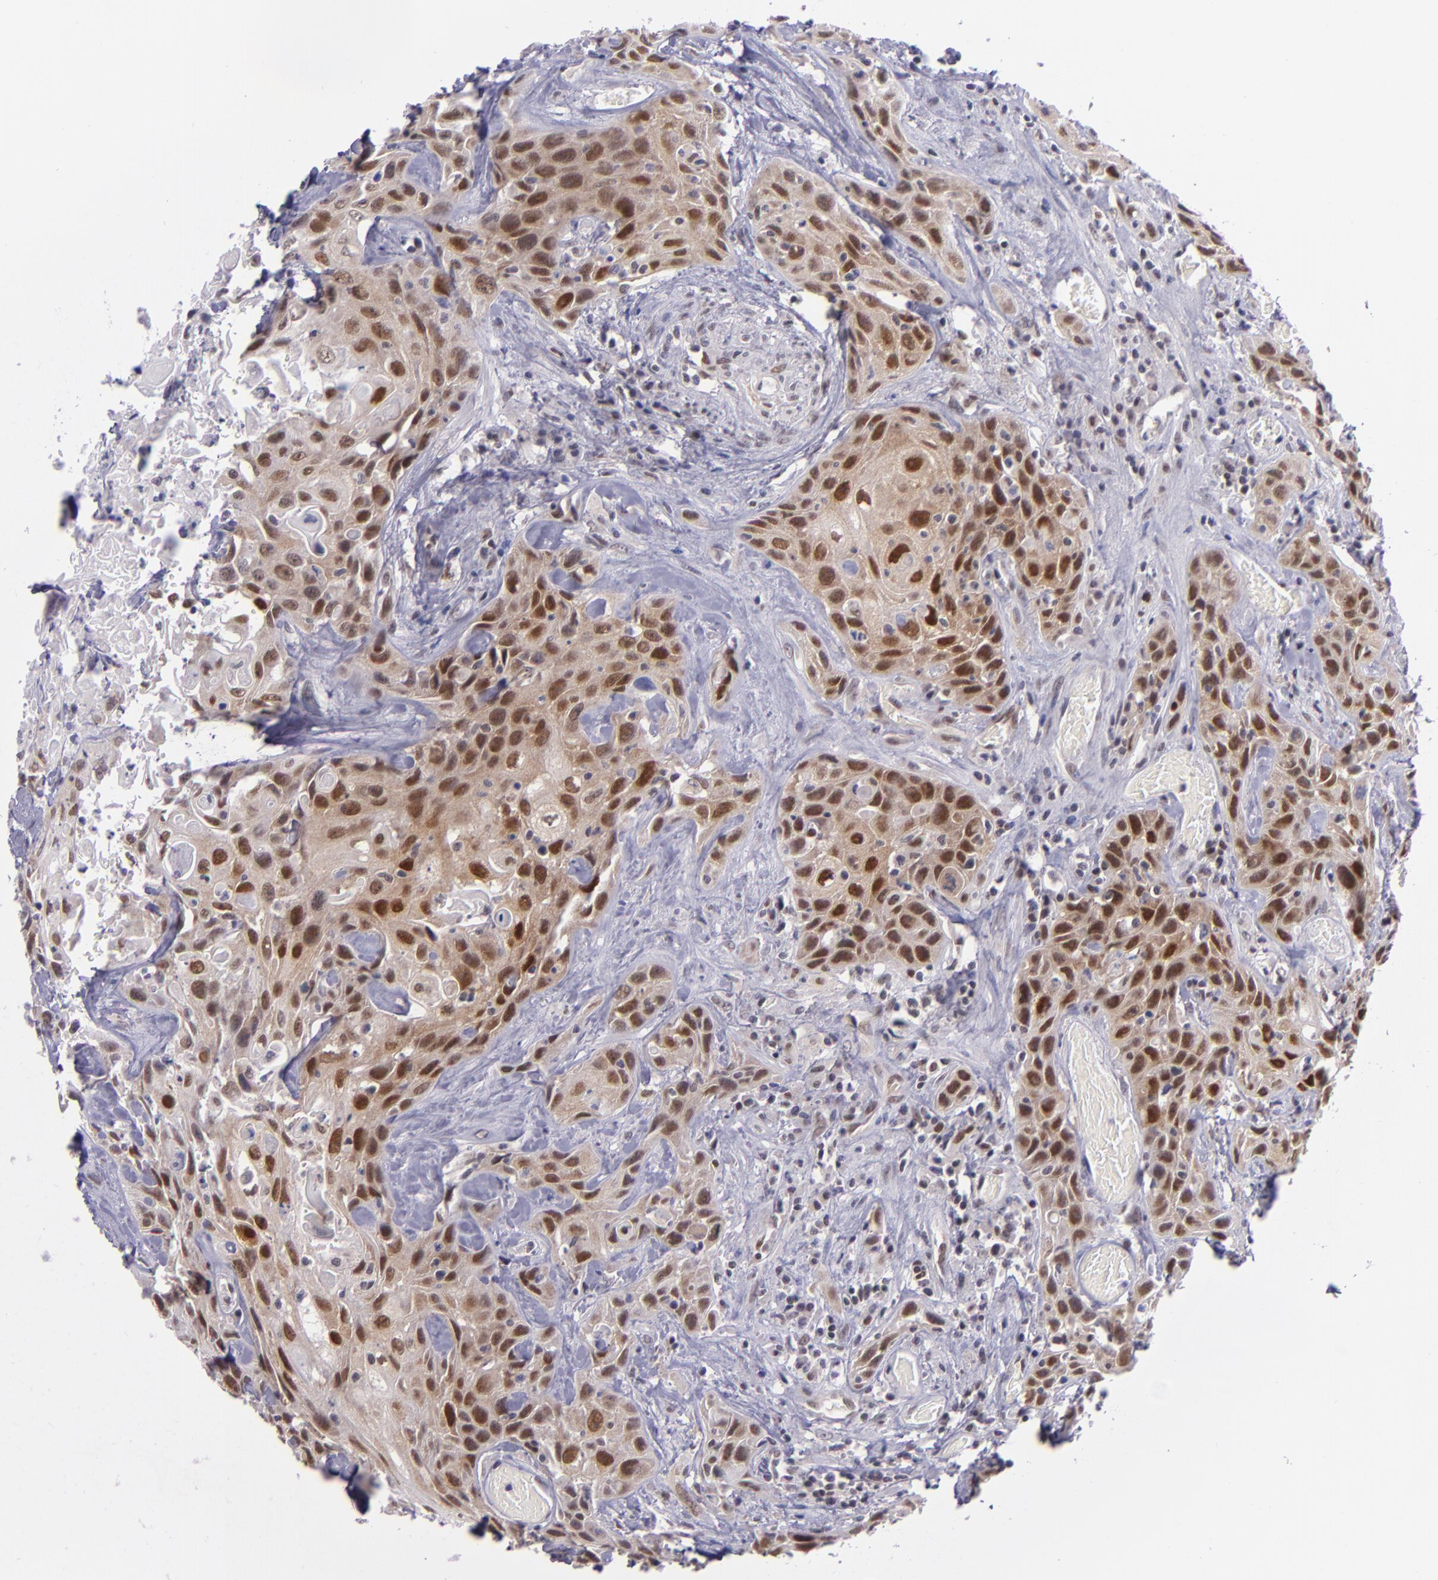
{"staining": {"intensity": "moderate", "quantity": ">75%", "location": "cytoplasmic/membranous,nuclear"}, "tissue": "urothelial cancer", "cell_type": "Tumor cells", "image_type": "cancer", "snomed": [{"axis": "morphology", "description": "Urothelial carcinoma, High grade"}, {"axis": "topography", "description": "Urinary bladder"}], "caption": "The image demonstrates immunohistochemical staining of urothelial cancer. There is moderate cytoplasmic/membranous and nuclear expression is present in about >75% of tumor cells. (brown staining indicates protein expression, while blue staining denotes nuclei).", "gene": "BAG1", "patient": {"sex": "female", "age": 84}}